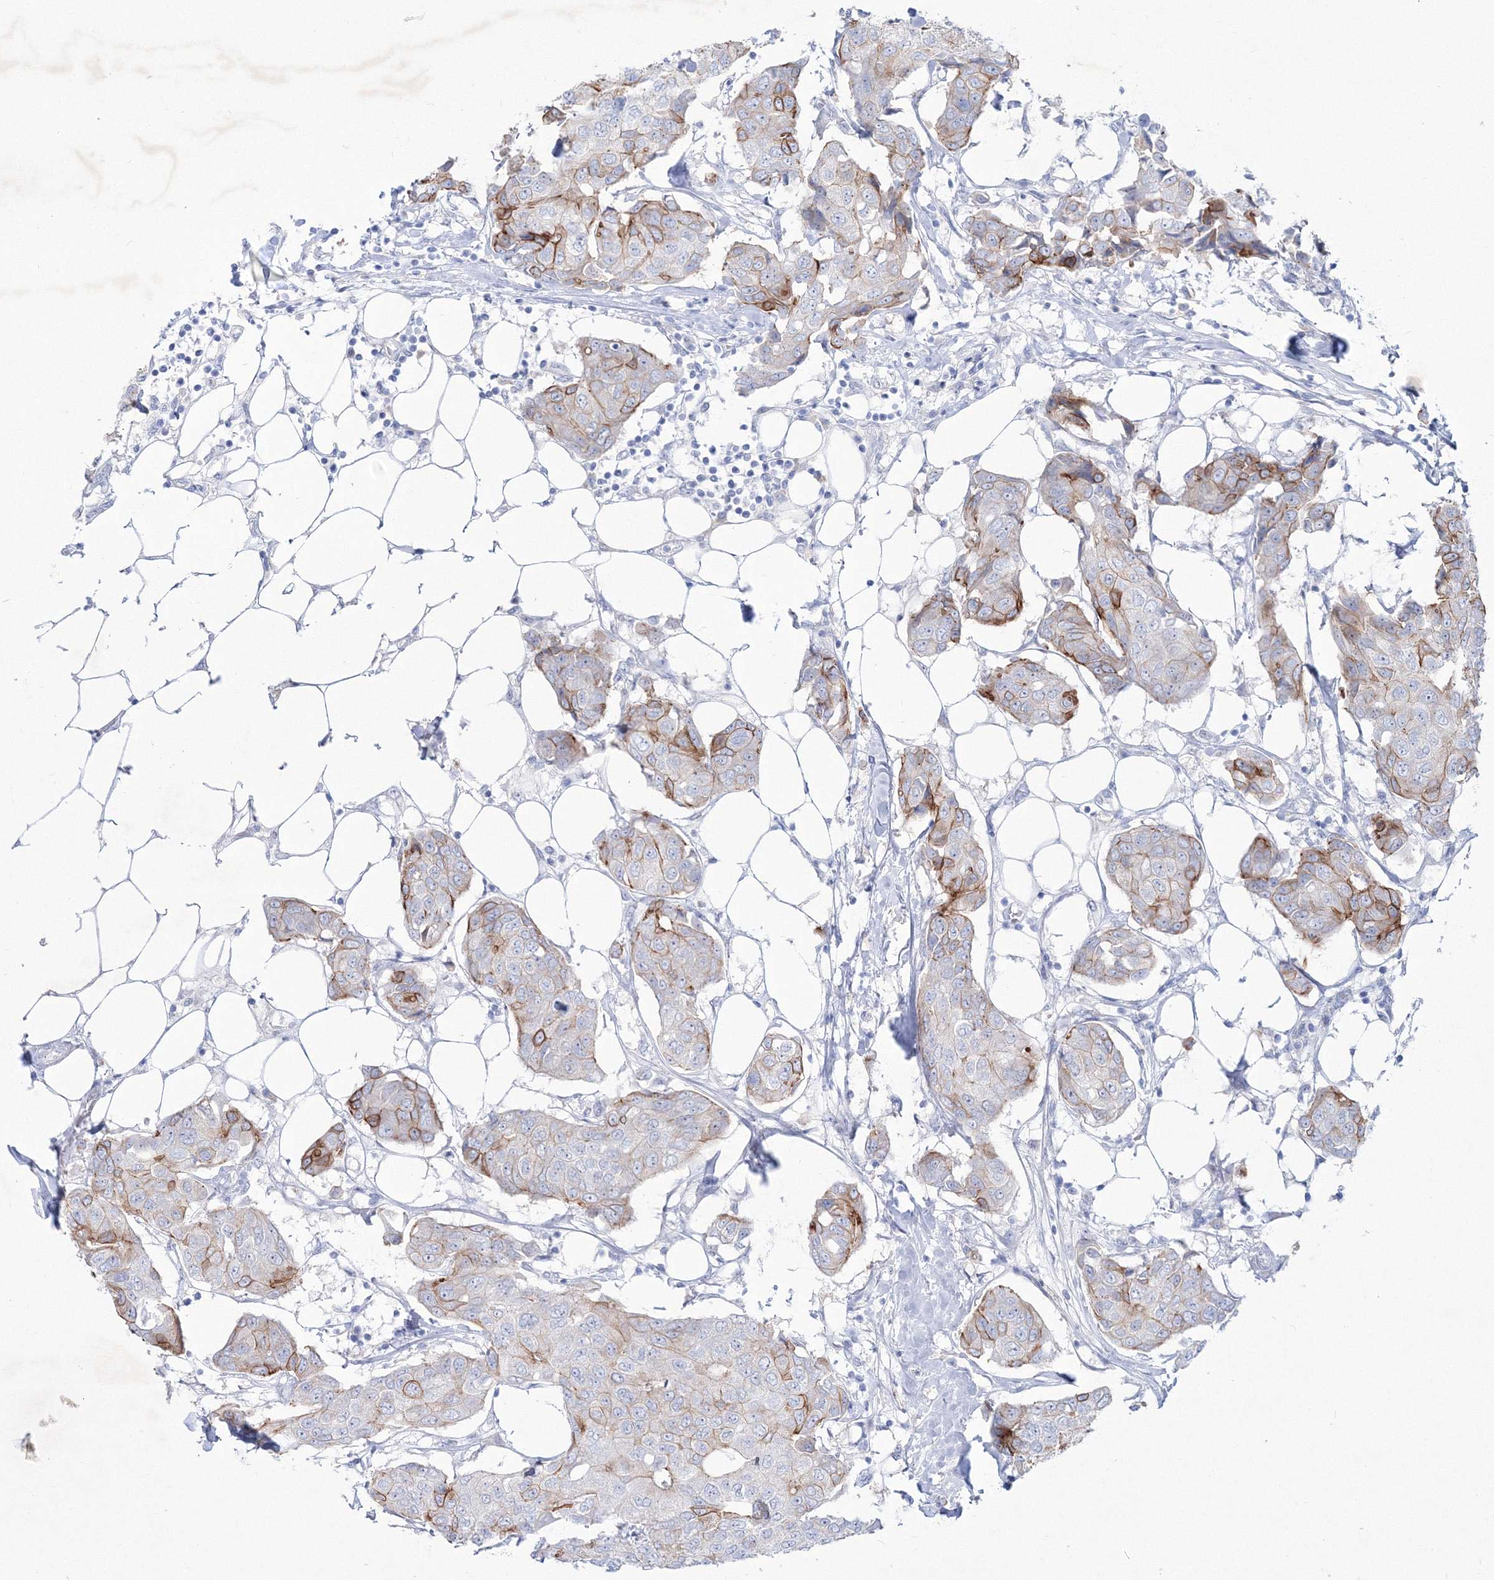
{"staining": {"intensity": "moderate", "quantity": "25%-75%", "location": "cytoplasmic/membranous"}, "tissue": "breast cancer", "cell_type": "Tumor cells", "image_type": "cancer", "snomed": [{"axis": "morphology", "description": "Duct carcinoma"}, {"axis": "topography", "description": "Breast"}], "caption": "Tumor cells display medium levels of moderate cytoplasmic/membranous positivity in approximately 25%-75% of cells in human breast invasive ductal carcinoma.", "gene": "TMEM139", "patient": {"sex": "female", "age": 80}}